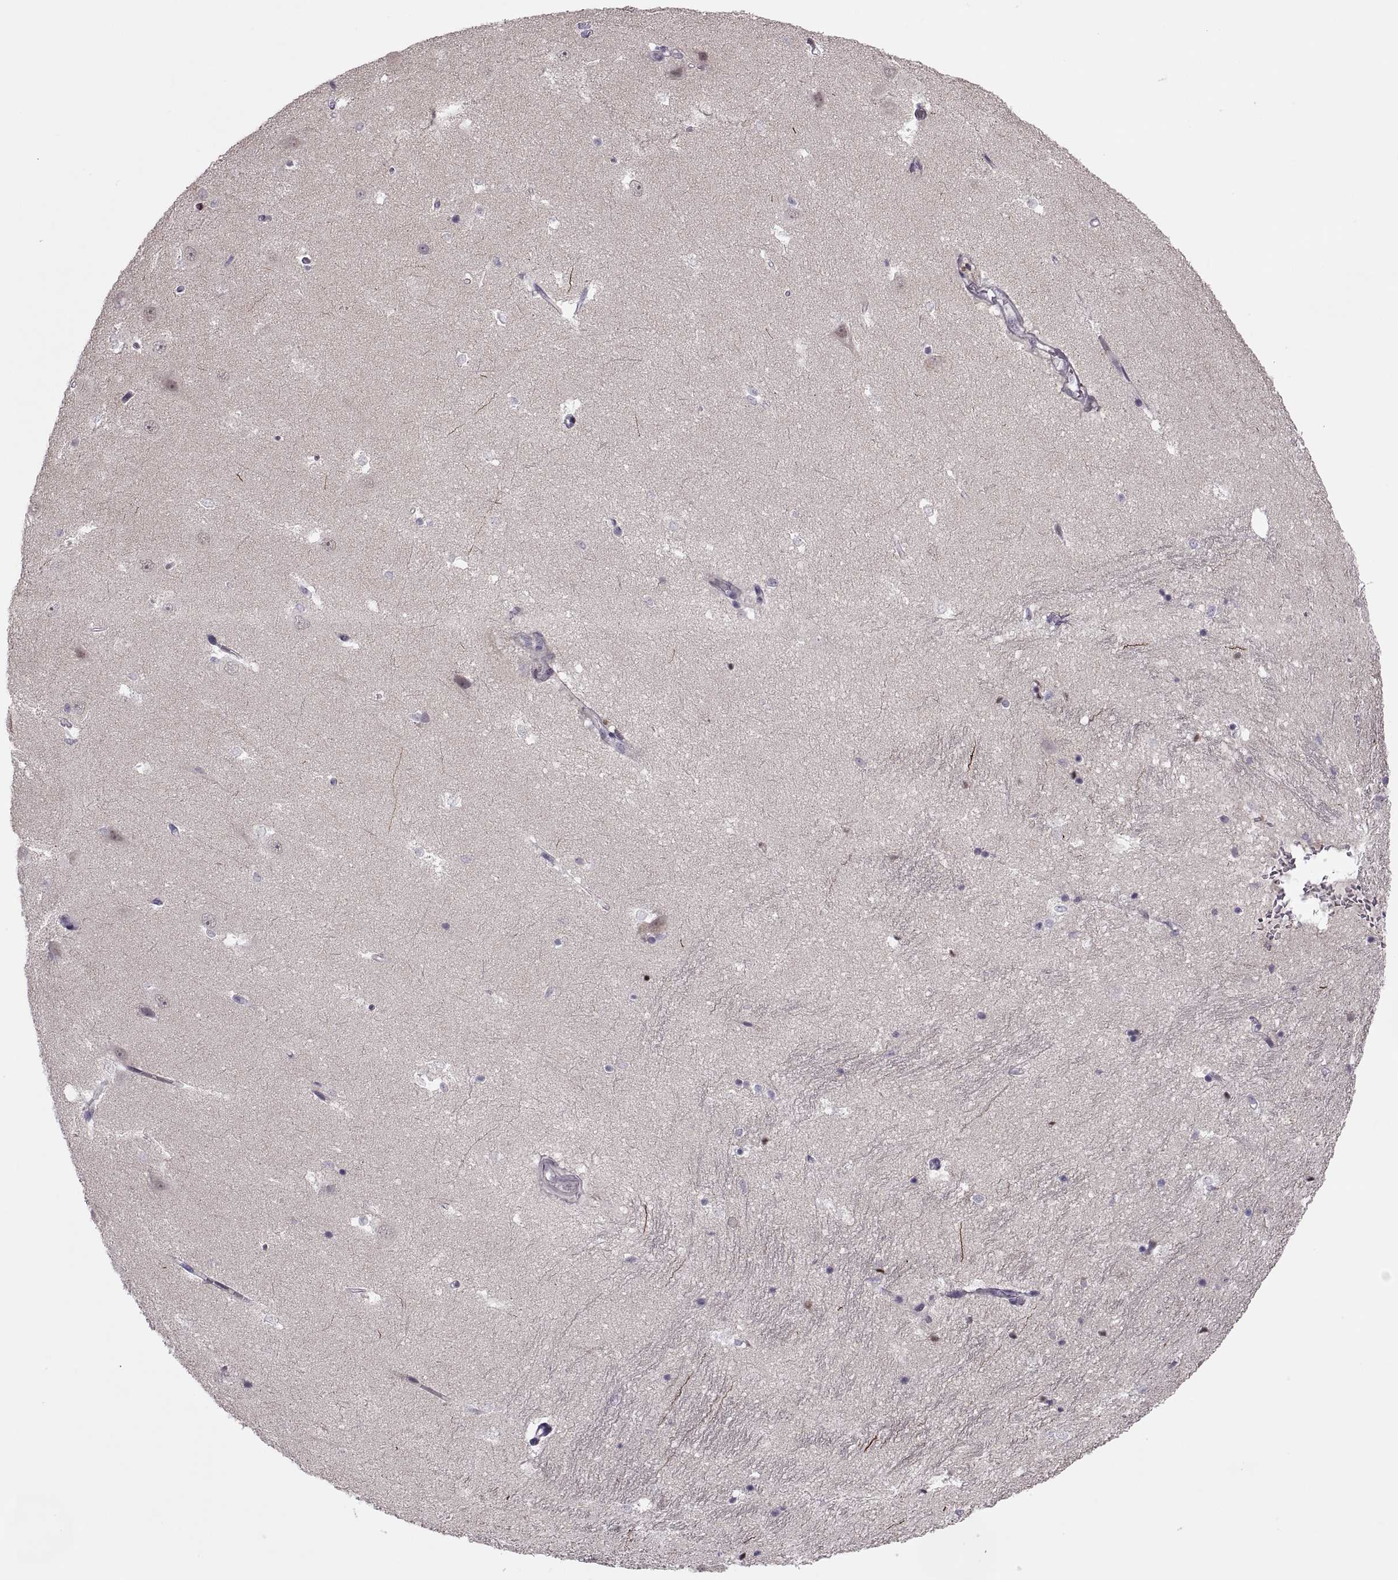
{"staining": {"intensity": "negative", "quantity": "none", "location": "none"}, "tissue": "hippocampus", "cell_type": "Glial cells", "image_type": "normal", "snomed": [{"axis": "morphology", "description": "Normal tissue, NOS"}, {"axis": "topography", "description": "Hippocampus"}], "caption": "Immunohistochemistry (IHC) micrograph of unremarkable hippocampus: human hippocampus stained with DAB shows no significant protein staining in glial cells.", "gene": "RIPK4", "patient": {"sex": "male", "age": 44}}